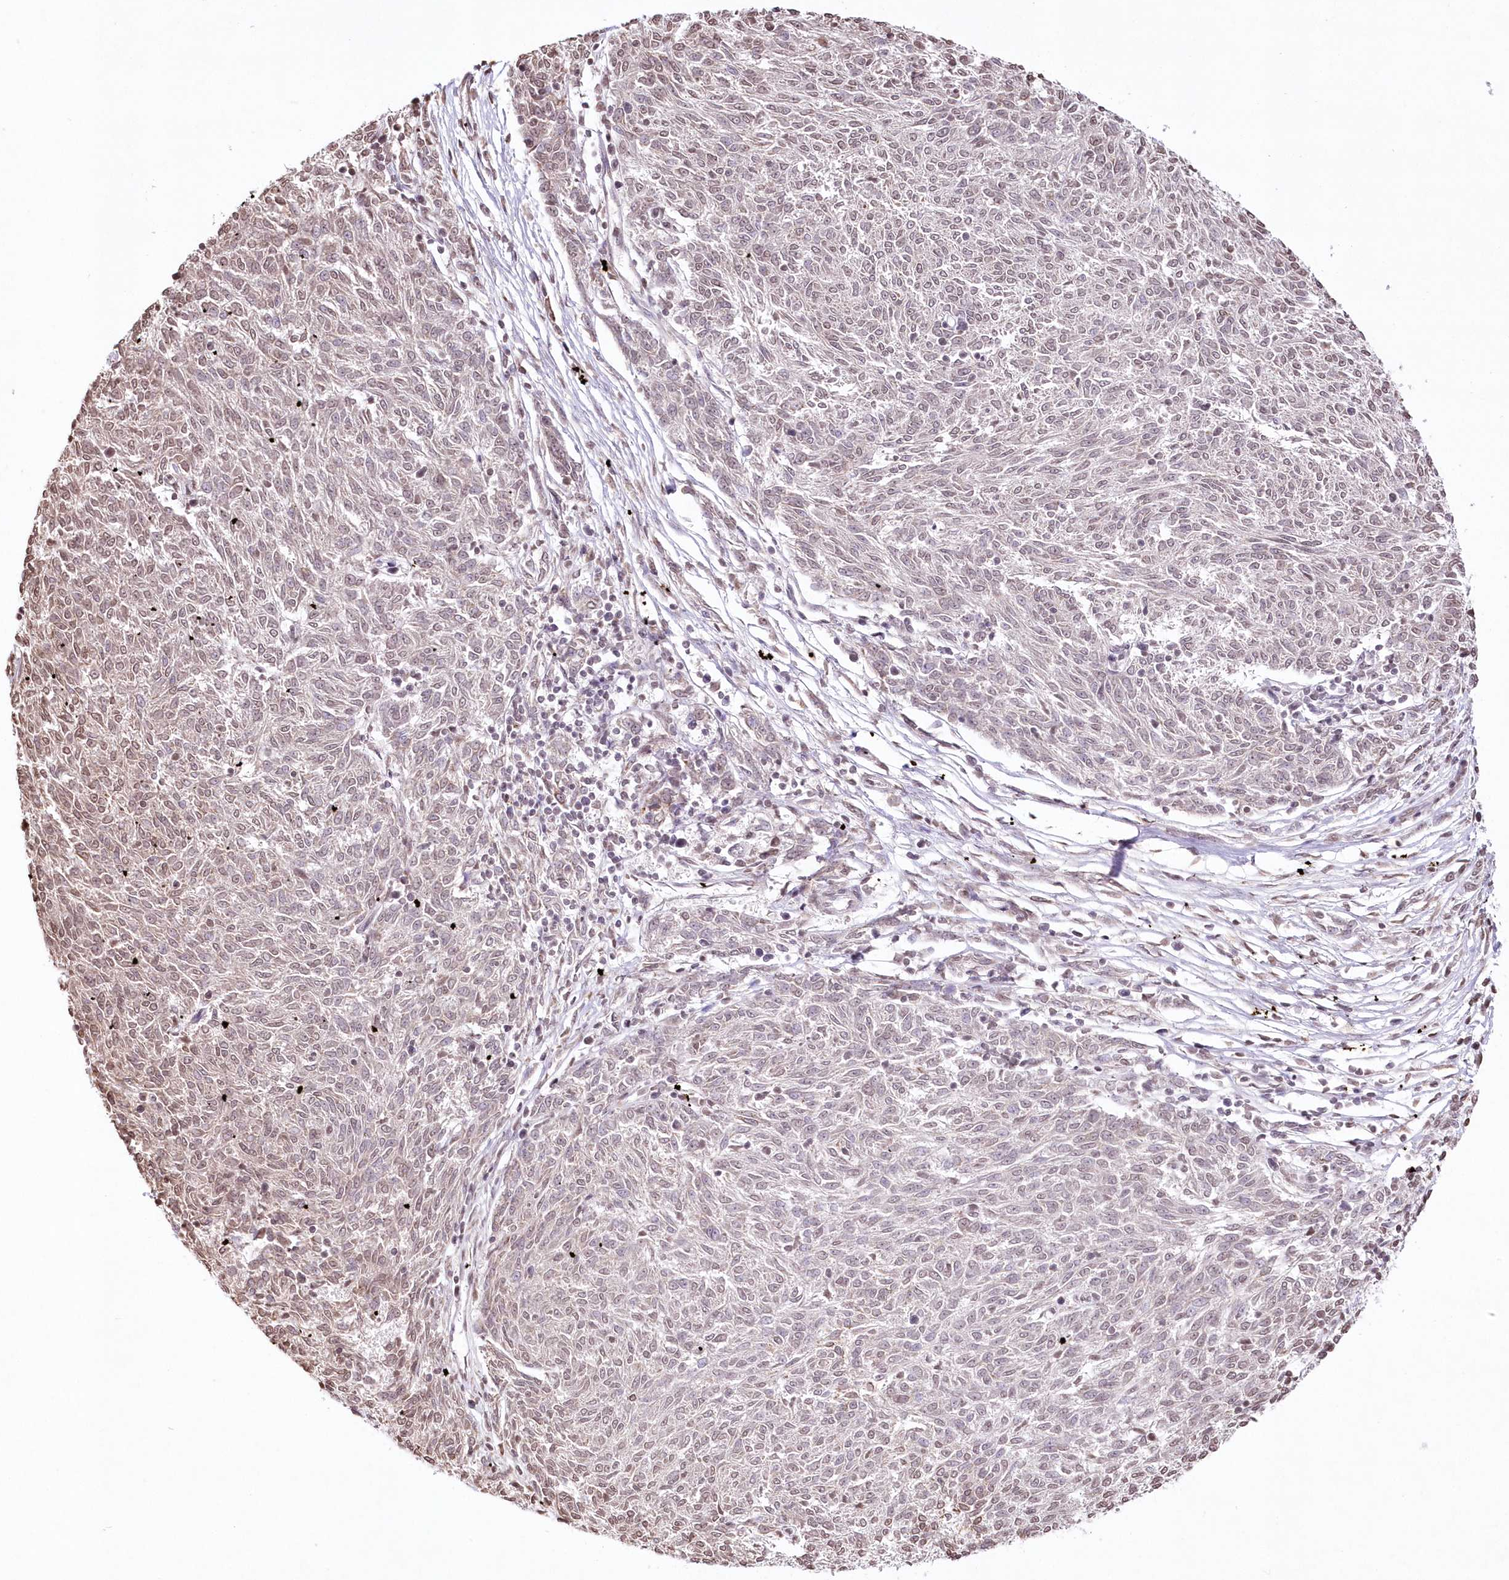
{"staining": {"intensity": "weak", "quantity": "25%-75%", "location": "nuclear"}, "tissue": "melanoma", "cell_type": "Tumor cells", "image_type": "cancer", "snomed": [{"axis": "morphology", "description": "Malignant melanoma, NOS"}, {"axis": "topography", "description": "Skin"}], "caption": "Immunohistochemistry (IHC) (DAB (3,3'-diaminobenzidine)) staining of malignant melanoma exhibits weak nuclear protein staining in approximately 25%-75% of tumor cells.", "gene": "RBM27", "patient": {"sex": "female", "age": 72}}